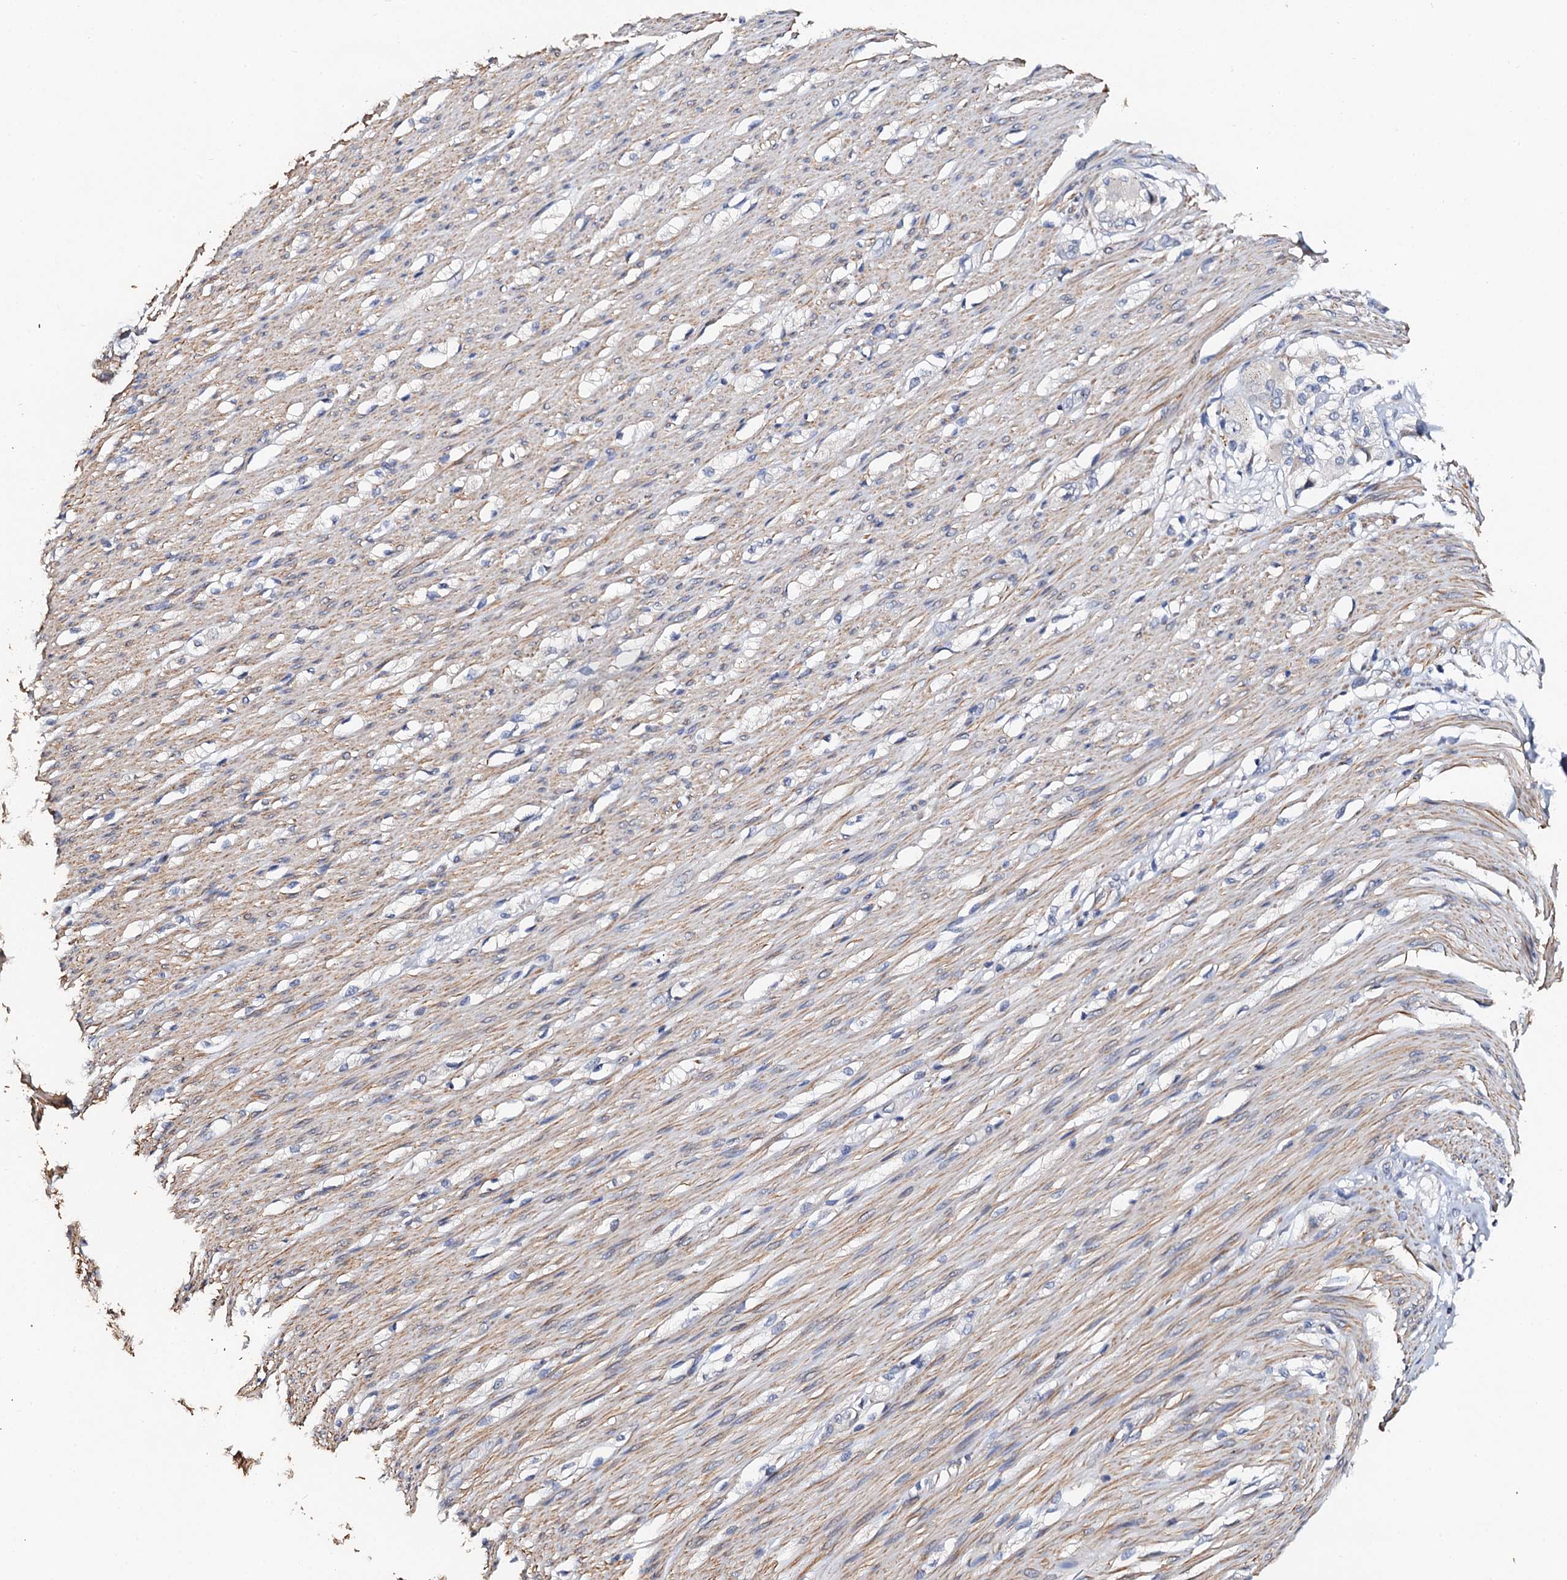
{"staining": {"intensity": "moderate", "quantity": ">75%", "location": "cytoplasmic/membranous"}, "tissue": "smooth muscle", "cell_type": "Smooth muscle cells", "image_type": "normal", "snomed": [{"axis": "morphology", "description": "Normal tissue, NOS"}, {"axis": "morphology", "description": "Adenocarcinoma, NOS"}, {"axis": "topography", "description": "Colon"}, {"axis": "topography", "description": "Peripheral nerve tissue"}], "caption": "Moderate cytoplasmic/membranous positivity is present in about >75% of smooth muscle cells in benign smooth muscle. The staining is performed using DAB brown chromogen to label protein expression. The nuclei are counter-stained blue using hematoxylin.", "gene": "VPS36", "patient": {"sex": "male", "age": 14}}